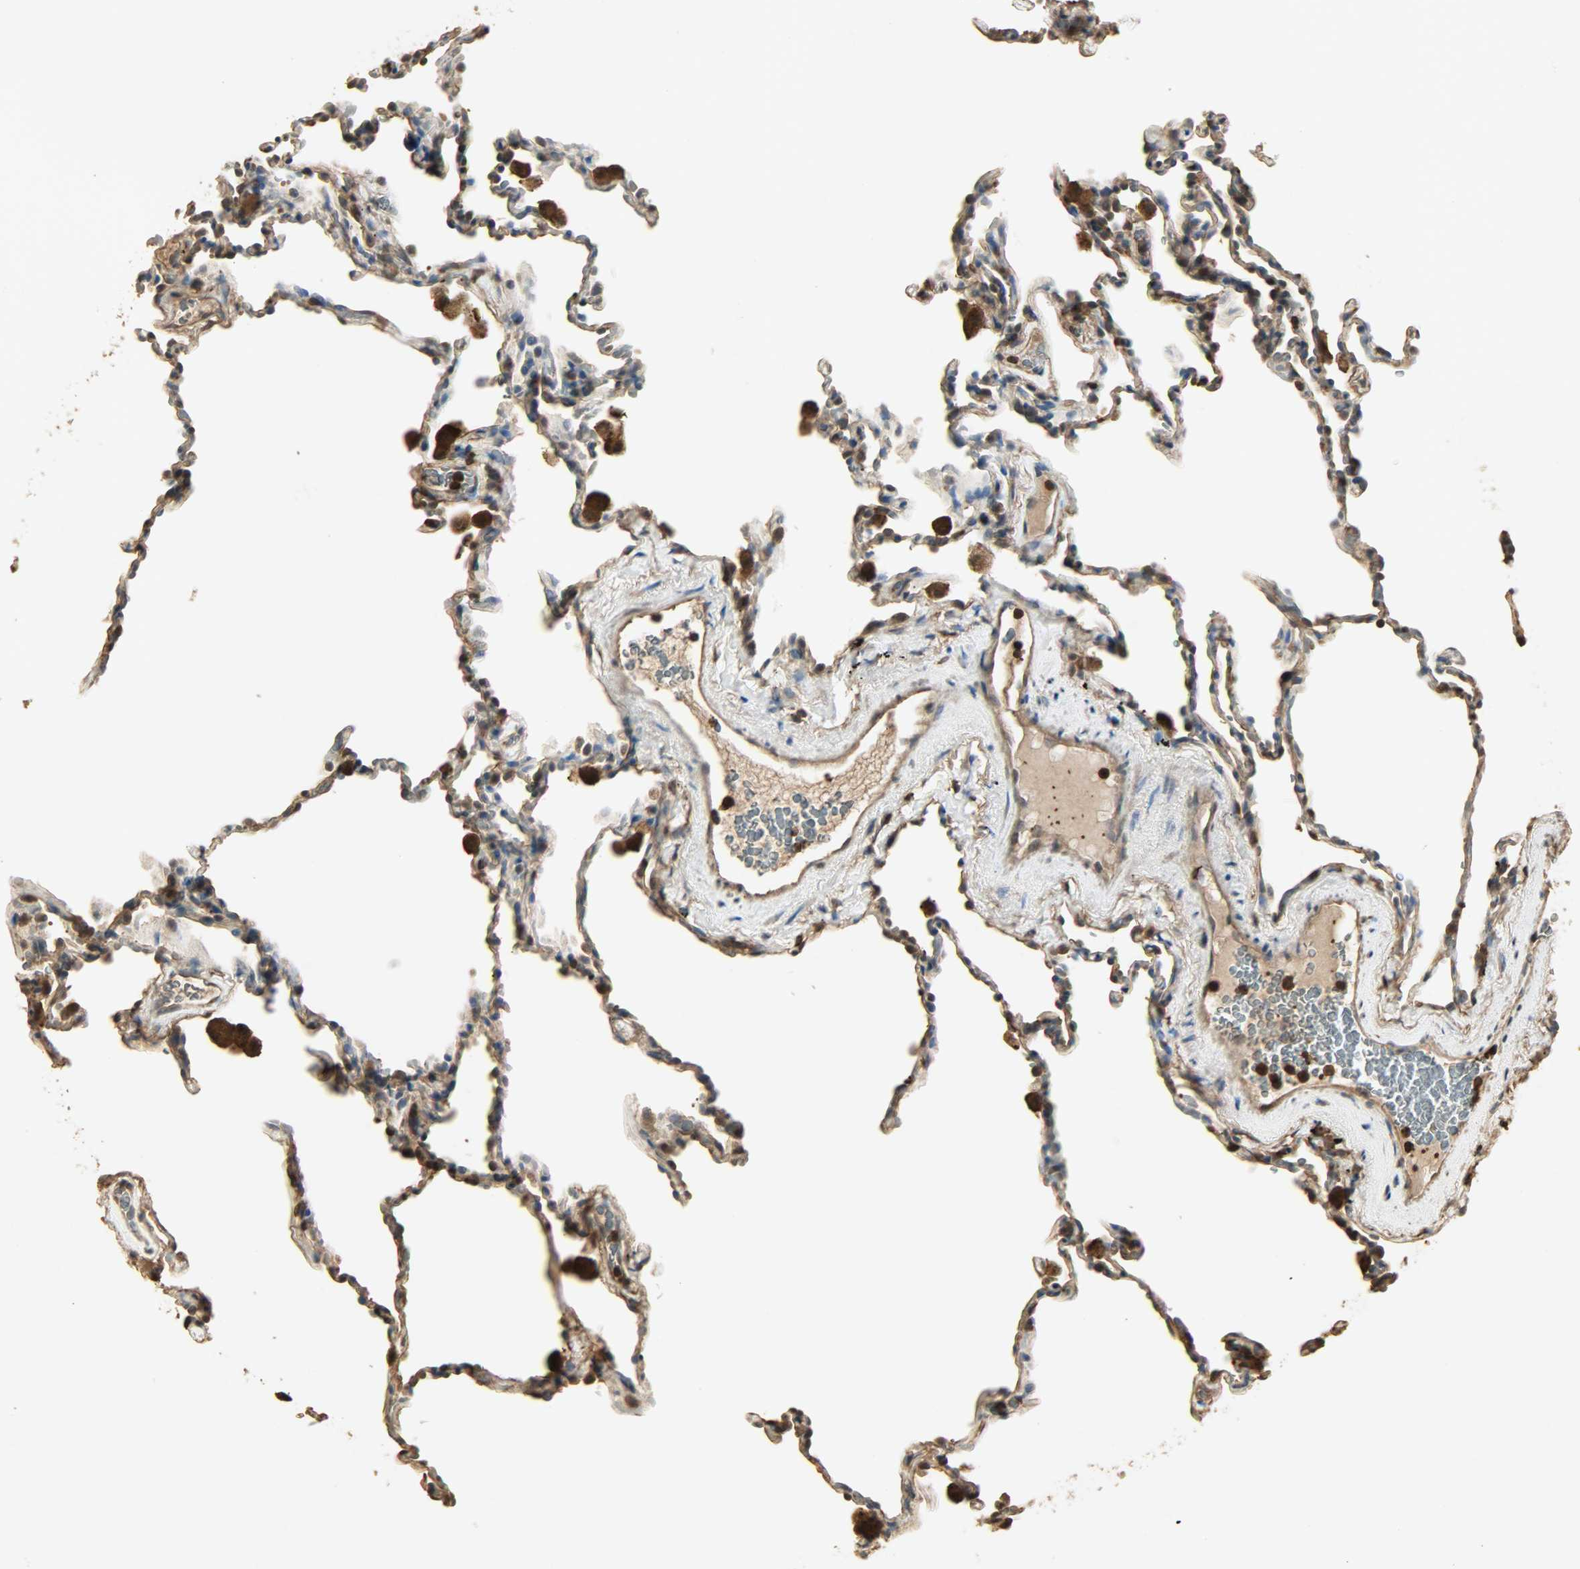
{"staining": {"intensity": "moderate", "quantity": ">75%", "location": "cytoplasmic/membranous,nuclear"}, "tissue": "lung", "cell_type": "Alveolar cells", "image_type": "normal", "snomed": [{"axis": "morphology", "description": "Normal tissue, NOS"}, {"axis": "morphology", "description": "Soft tissue tumor metastatic"}, {"axis": "topography", "description": "Lung"}], "caption": "Immunohistochemical staining of unremarkable human lung shows medium levels of moderate cytoplasmic/membranous,nuclear expression in about >75% of alveolar cells. (brown staining indicates protein expression, while blue staining denotes nuclei).", "gene": "YWHAZ", "patient": {"sex": "male", "age": 59}}